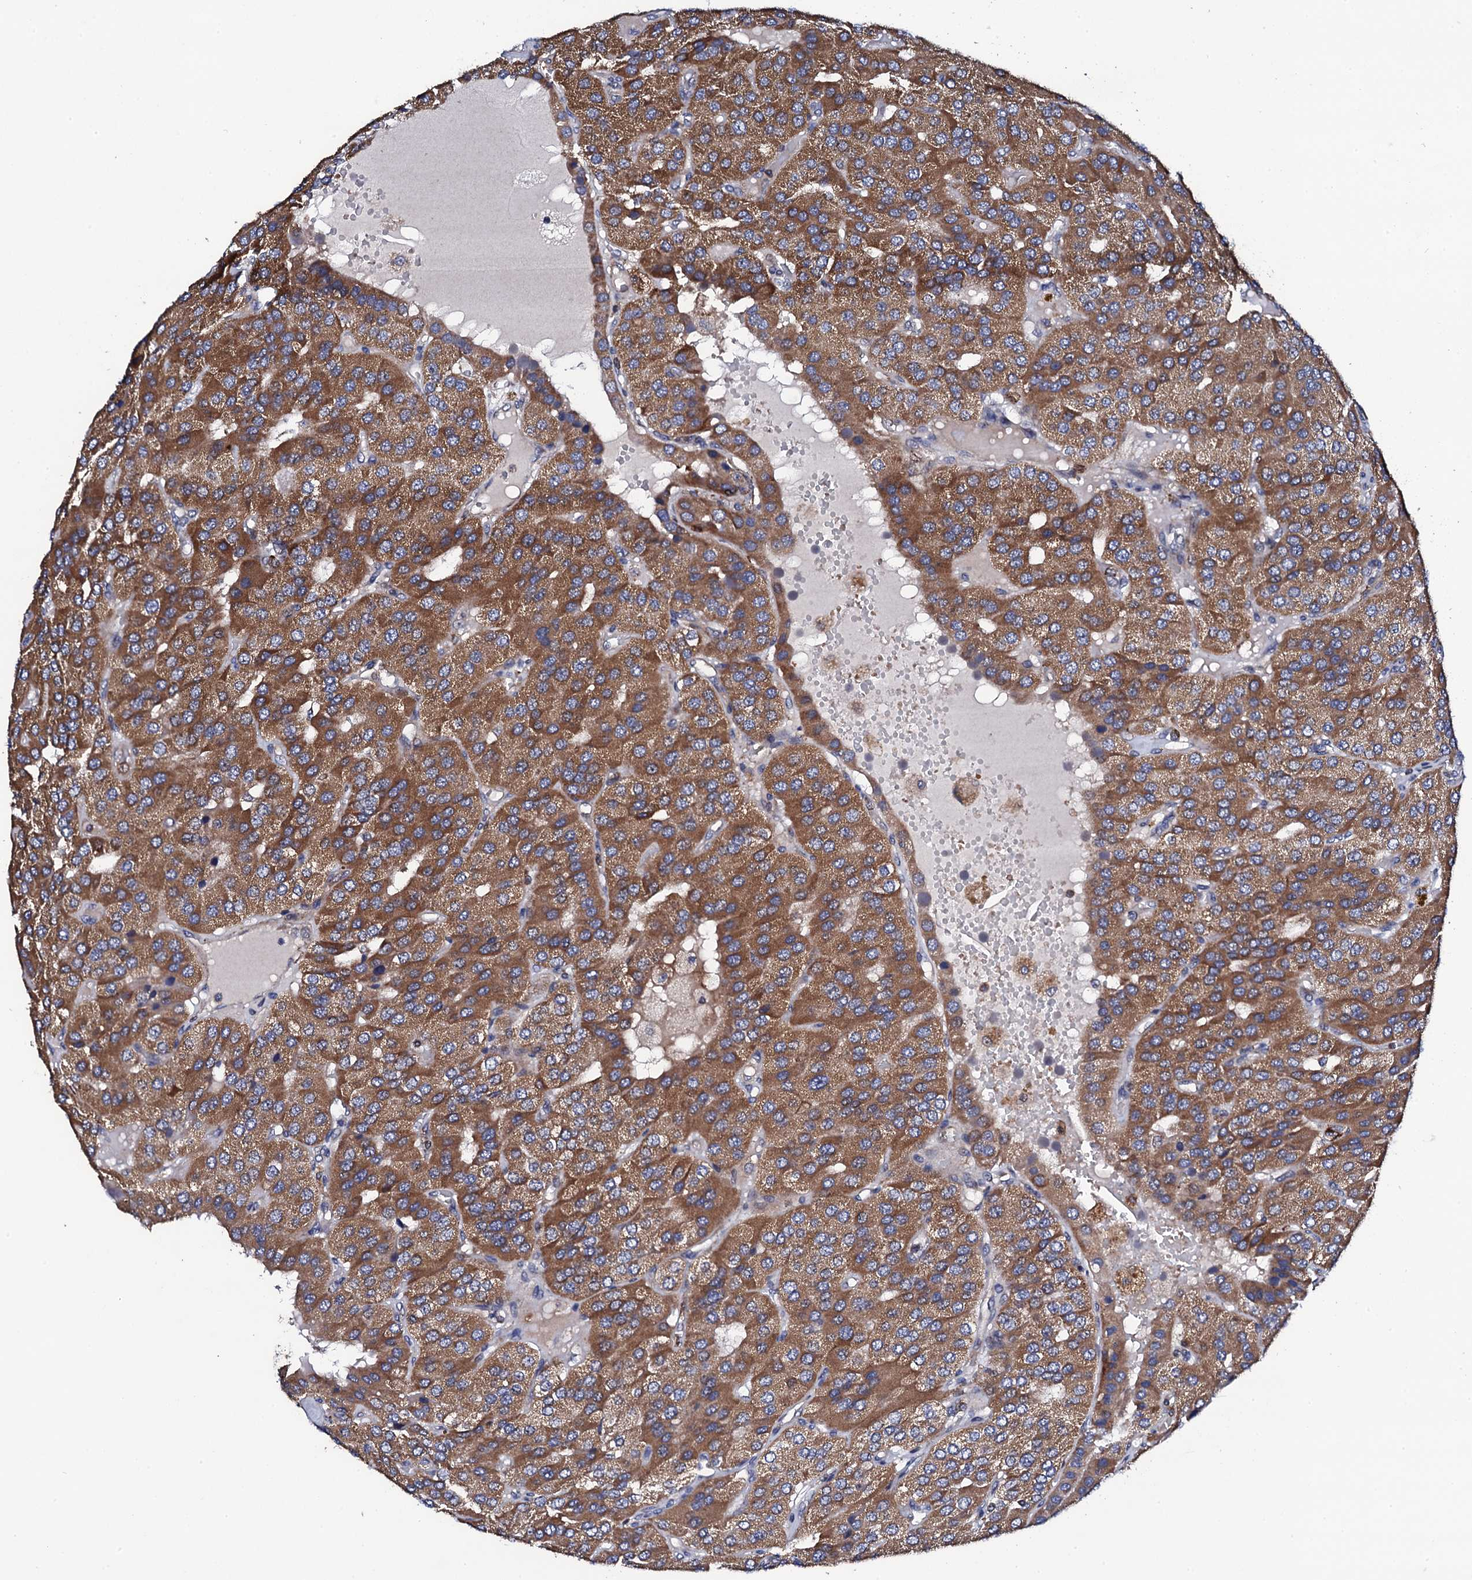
{"staining": {"intensity": "moderate", "quantity": ">75%", "location": "cytoplasmic/membranous"}, "tissue": "parathyroid gland", "cell_type": "Glandular cells", "image_type": "normal", "snomed": [{"axis": "morphology", "description": "Normal tissue, NOS"}, {"axis": "morphology", "description": "Adenoma, NOS"}, {"axis": "topography", "description": "Parathyroid gland"}], "caption": "An IHC photomicrograph of benign tissue is shown. Protein staining in brown labels moderate cytoplasmic/membranous positivity in parathyroid gland within glandular cells. (DAB (3,3'-diaminobenzidine) = brown stain, brightfield microscopy at high magnification).", "gene": "COG4", "patient": {"sex": "female", "age": 86}}